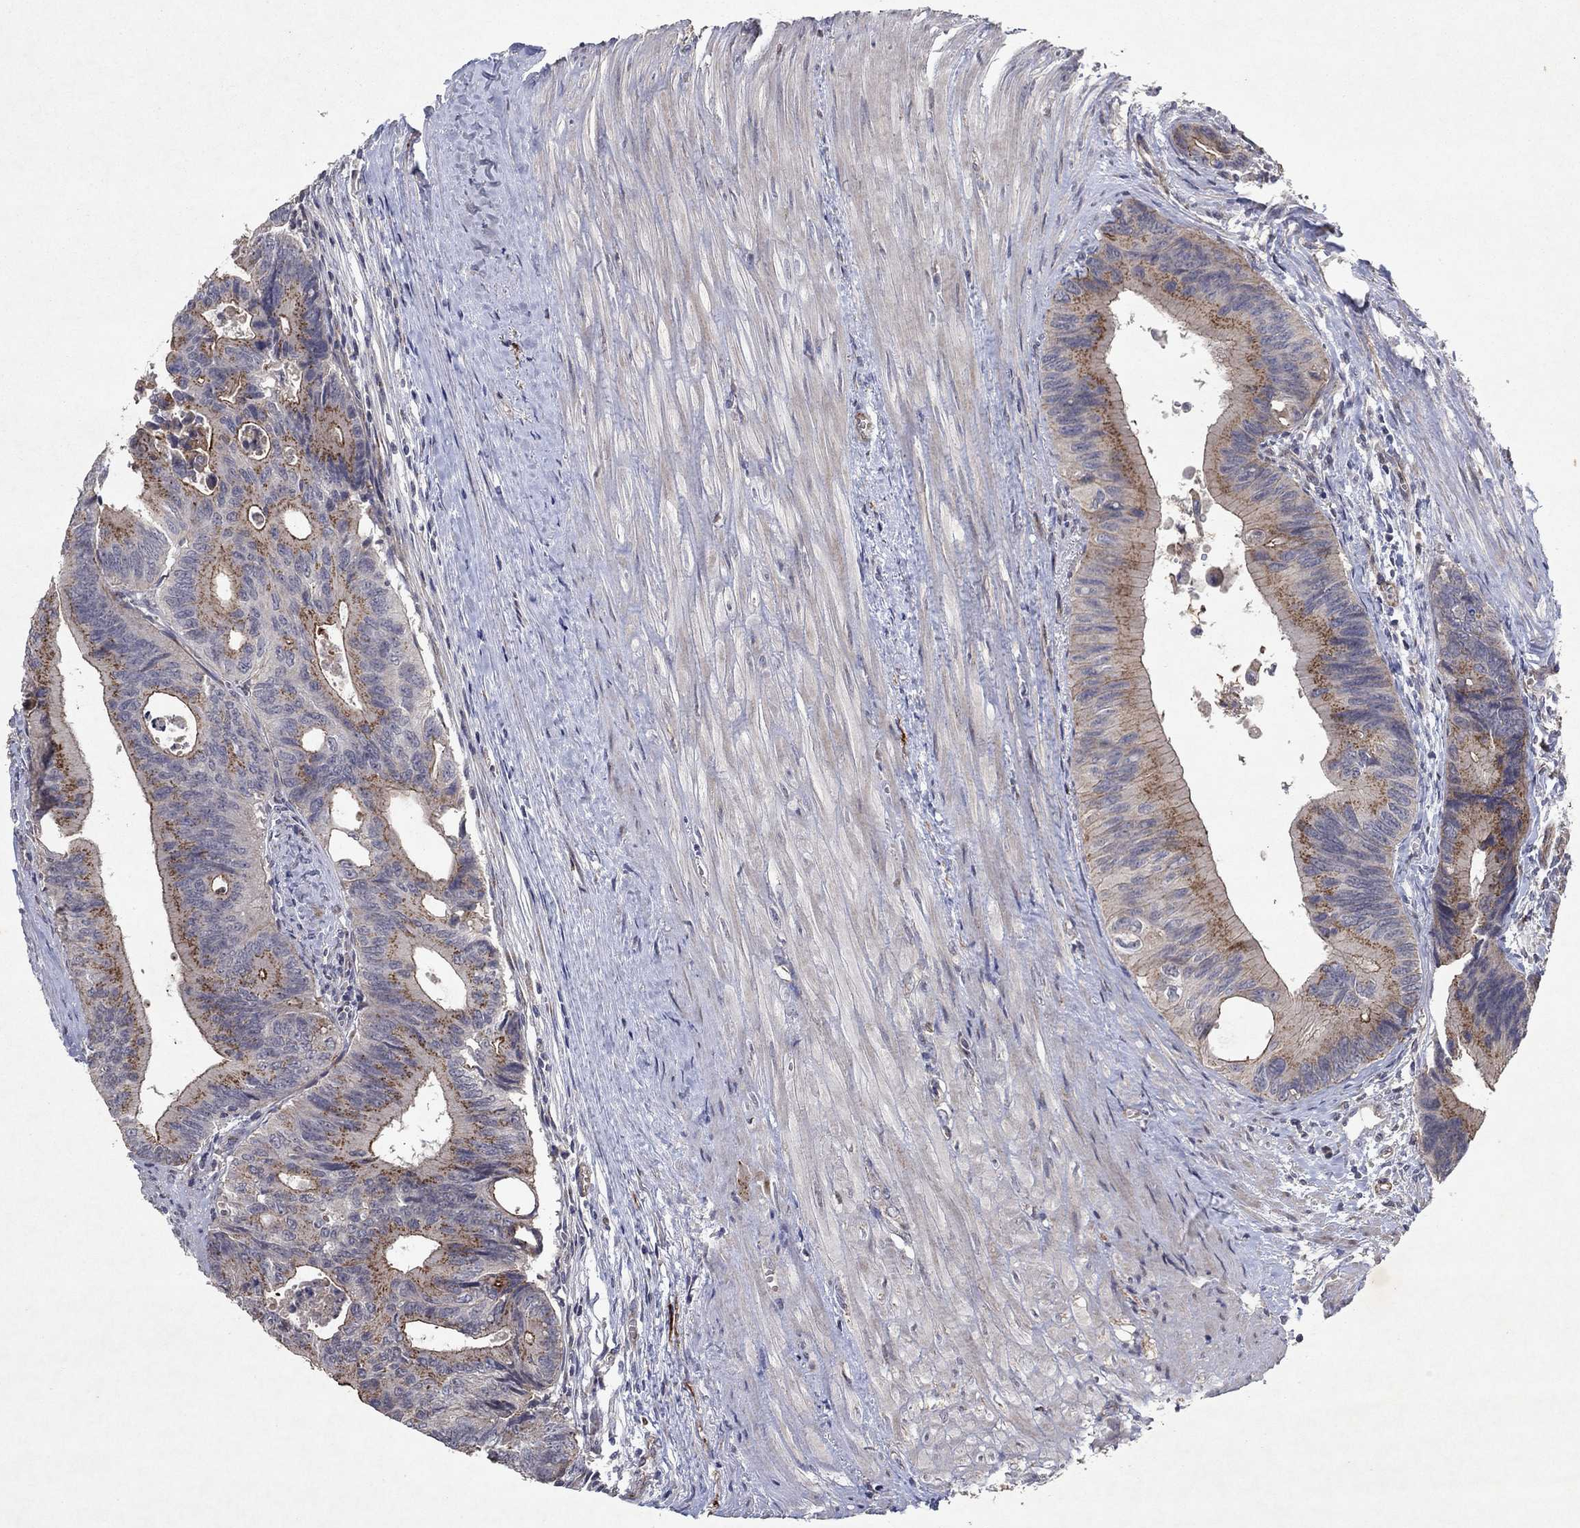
{"staining": {"intensity": "moderate", "quantity": "25%-75%", "location": "cytoplasmic/membranous"}, "tissue": "colorectal cancer", "cell_type": "Tumor cells", "image_type": "cancer", "snomed": [{"axis": "morphology", "description": "Normal tissue, NOS"}, {"axis": "morphology", "description": "Adenocarcinoma, NOS"}, {"axis": "topography", "description": "Colon"}], "caption": "Immunohistochemistry (IHC) staining of adenocarcinoma (colorectal), which exhibits medium levels of moderate cytoplasmic/membranous positivity in approximately 25%-75% of tumor cells indicating moderate cytoplasmic/membranous protein expression. The staining was performed using DAB (brown) for protein detection and nuclei were counterstained in hematoxylin (blue).", "gene": "FRG1", "patient": {"sex": "male", "age": 65}}